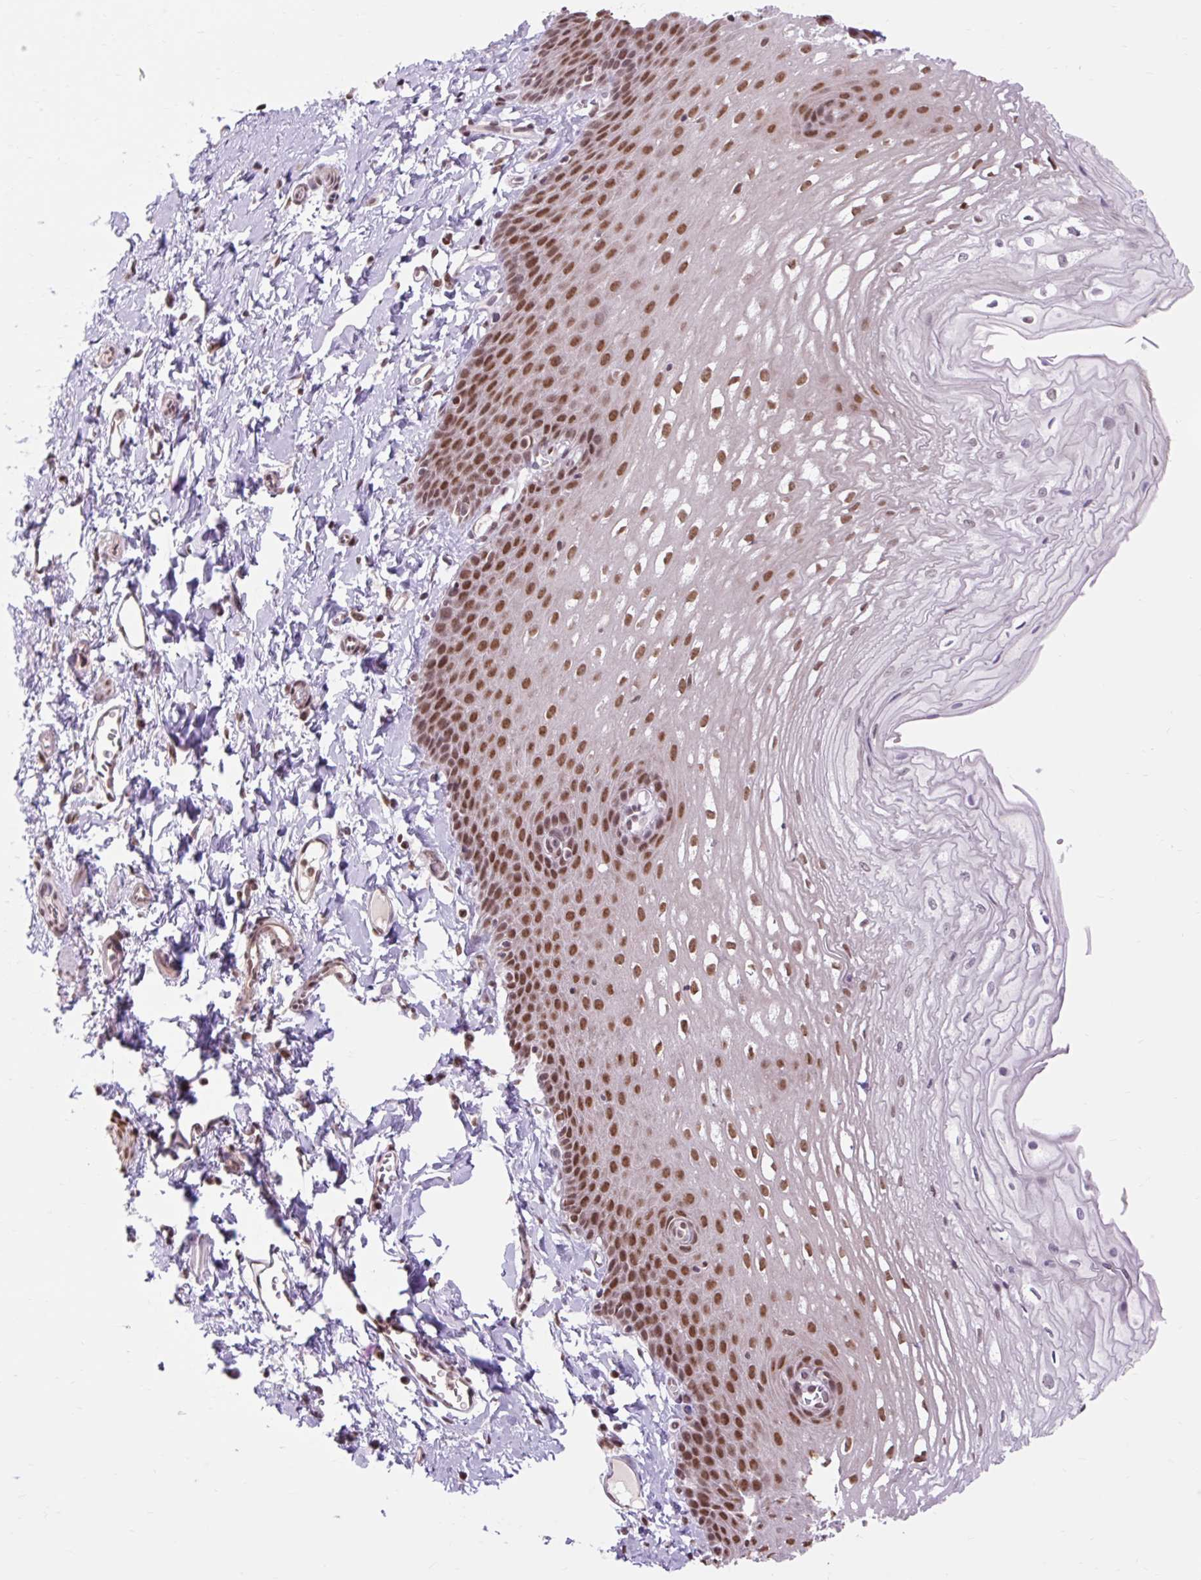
{"staining": {"intensity": "strong", "quantity": ">75%", "location": "nuclear"}, "tissue": "esophagus", "cell_type": "Squamous epithelial cells", "image_type": "normal", "snomed": [{"axis": "morphology", "description": "Normal tissue, NOS"}, {"axis": "topography", "description": "Esophagus"}], "caption": "Protein staining displays strong nuclear staining in approximately >75% of squamous epithelial cells in unremarkable esophagus. (DAB (3,3'-diaminobenzidine) IHC with brightfield microscopy, high magnification).", "gene": "ENSG00000261832", "patient": {"sex": "male", "age": 70}}